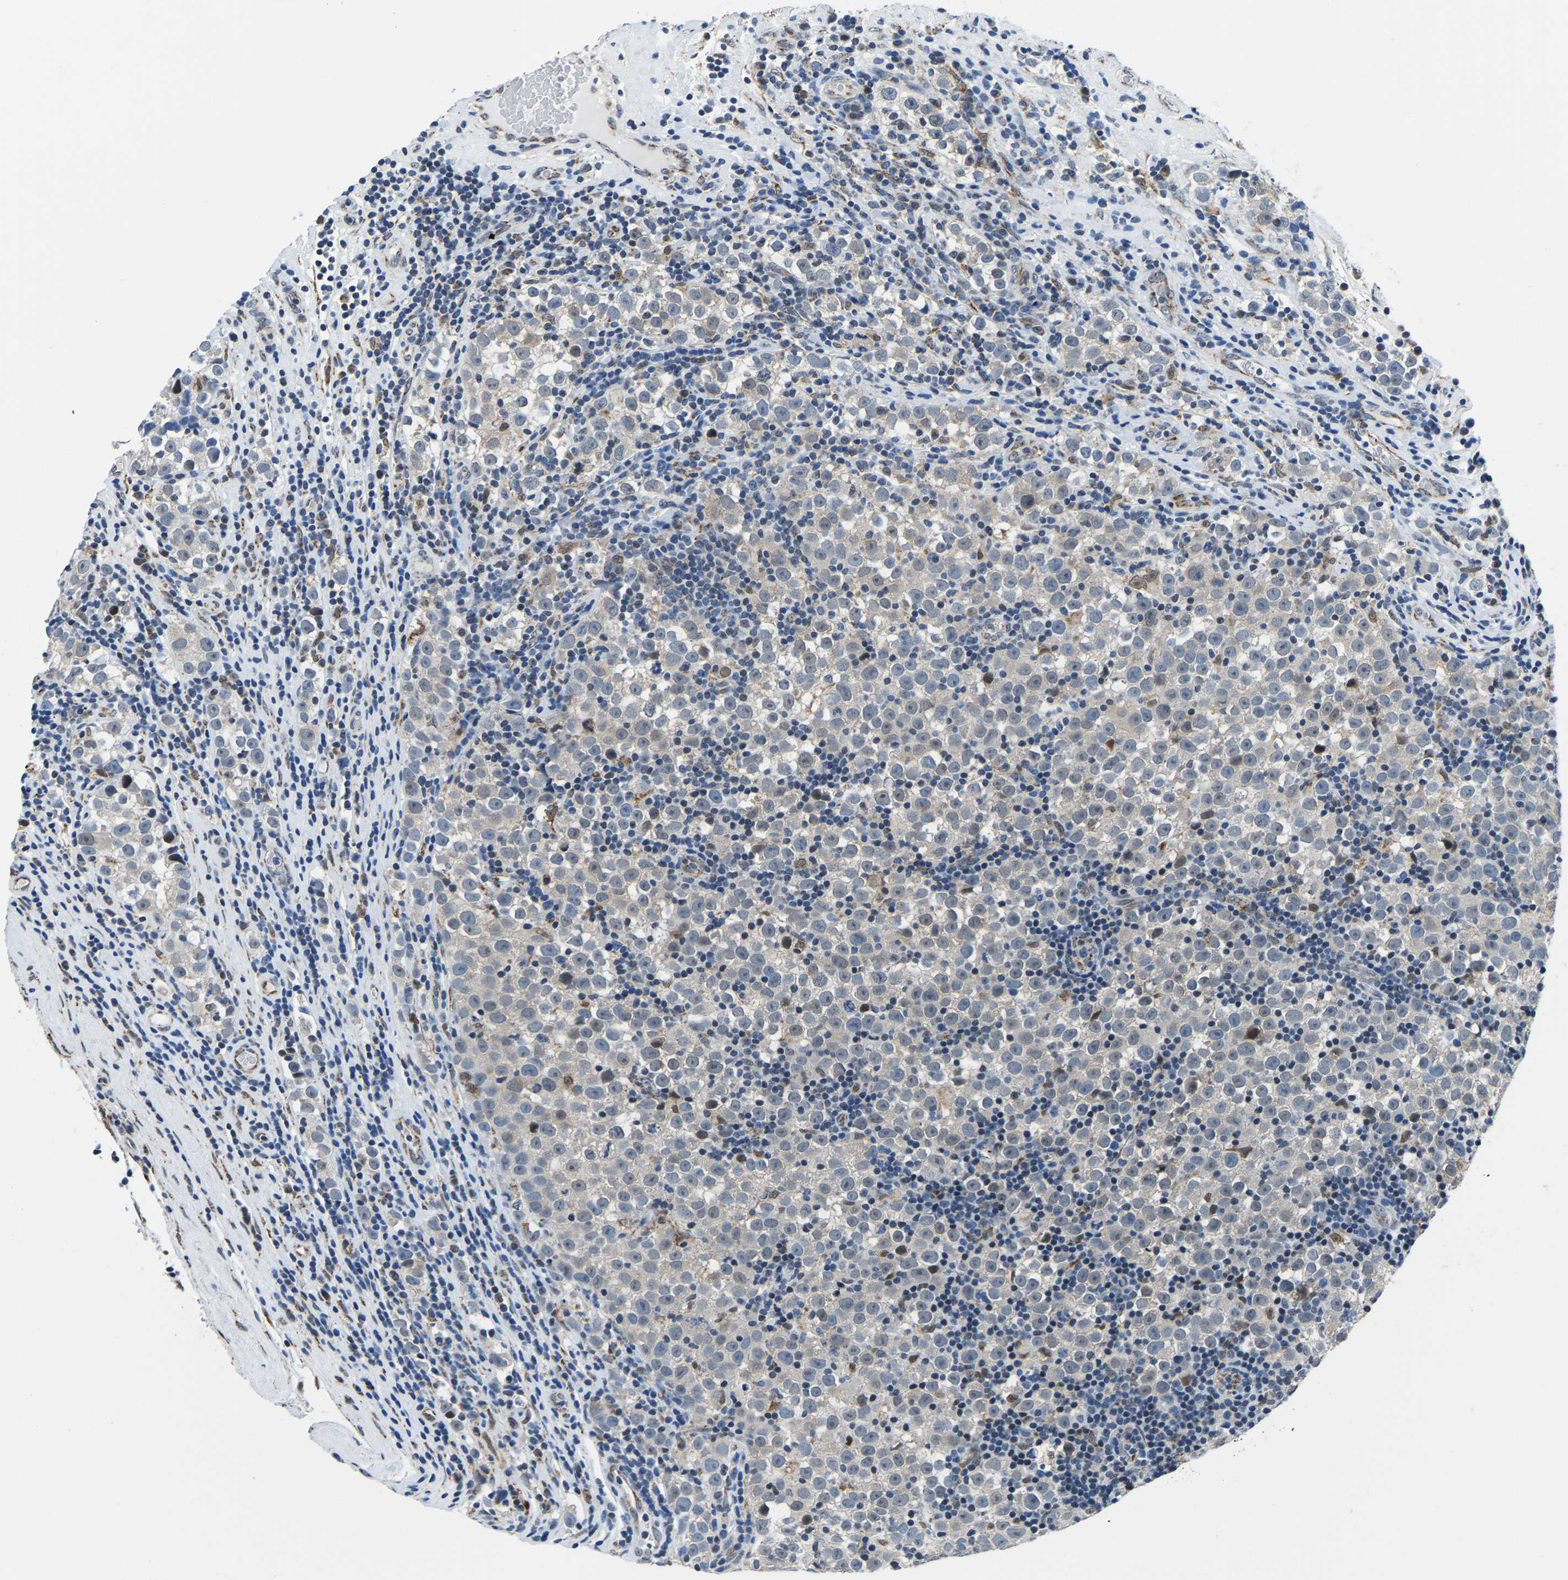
{"staining": {"intensity": "weak", "quantity": "<25%", "location": "cytoplasmic/membranous"}, "tissue": "testis cancer", "cell_type": "Tumor cells", "image_type": "cancer", "snomed": [{"axis": "morphology", "description": "Normal tissue, NOS"}, {"axis": "morphology", "description": "Seminoma, NOS"}, {"axis": "topography", "description": "Testis"}], "caption": "This histopathology image is of testis cancer stained with IHC to label a protein in brown with the nuclei are counter-stained blue. There is no positivity in tumor cells.", "gene": "BNIP3L", "patient": {"sex": "male", "age": 43}}